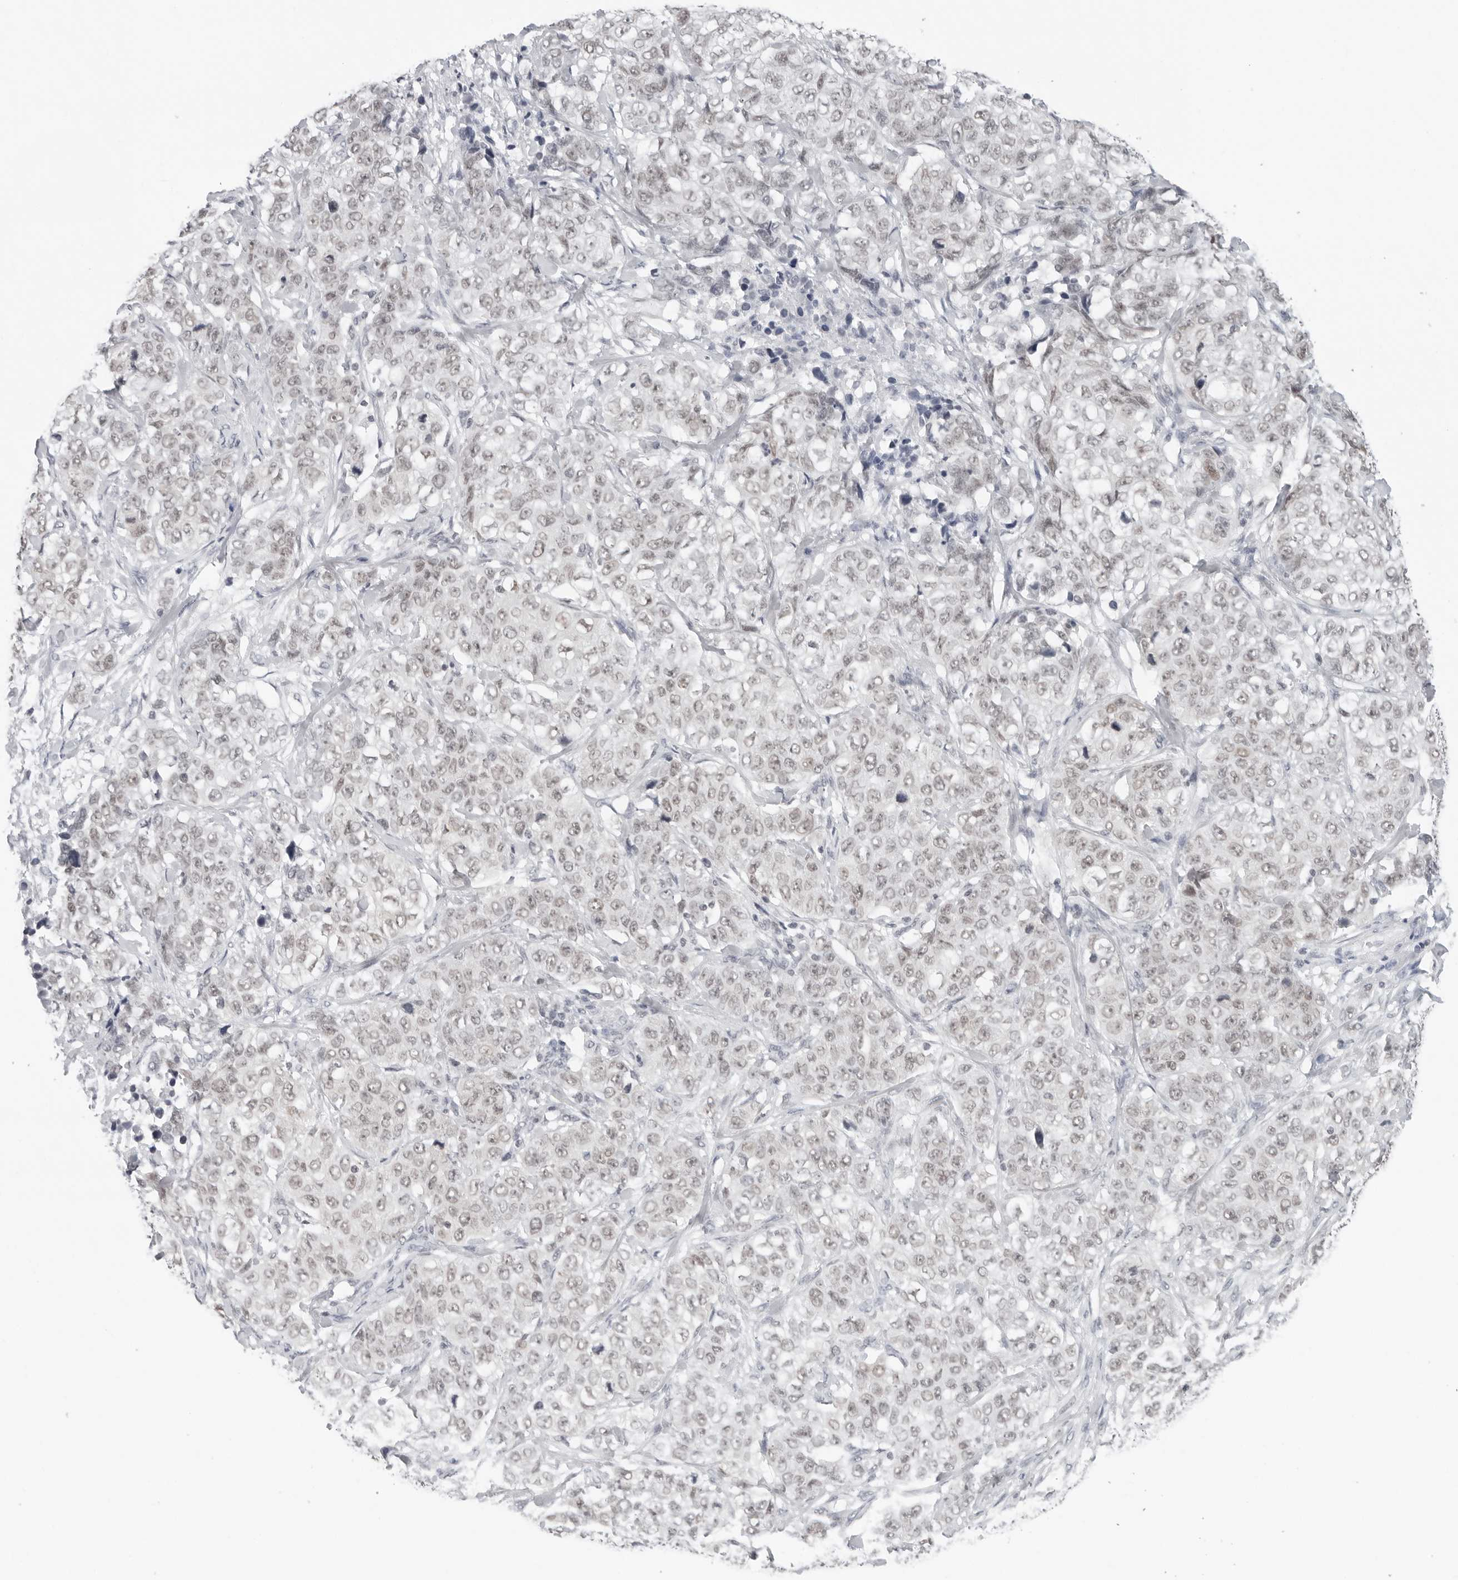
{"staining": {"intensity": "weak", "quantity": ">75%", "location": "nuclear"}, "tissue": "stomach cancer", "cell_type": "Tumor cells", "image_type": "cancer", "snomed": [{"axis": "morphology", "description": "Adenocarcinoma, NOS"}, {"axis": "topography", "description": "Stomach"}], "caption": "High-power microscopy captured an immunohistochemistry image of adenocarcinoma (stomach), revealing weak nuclear expression in about >75% of tumor cells.", "gene": "FLG2", "patient": {"sex": "male", "age": 48}}